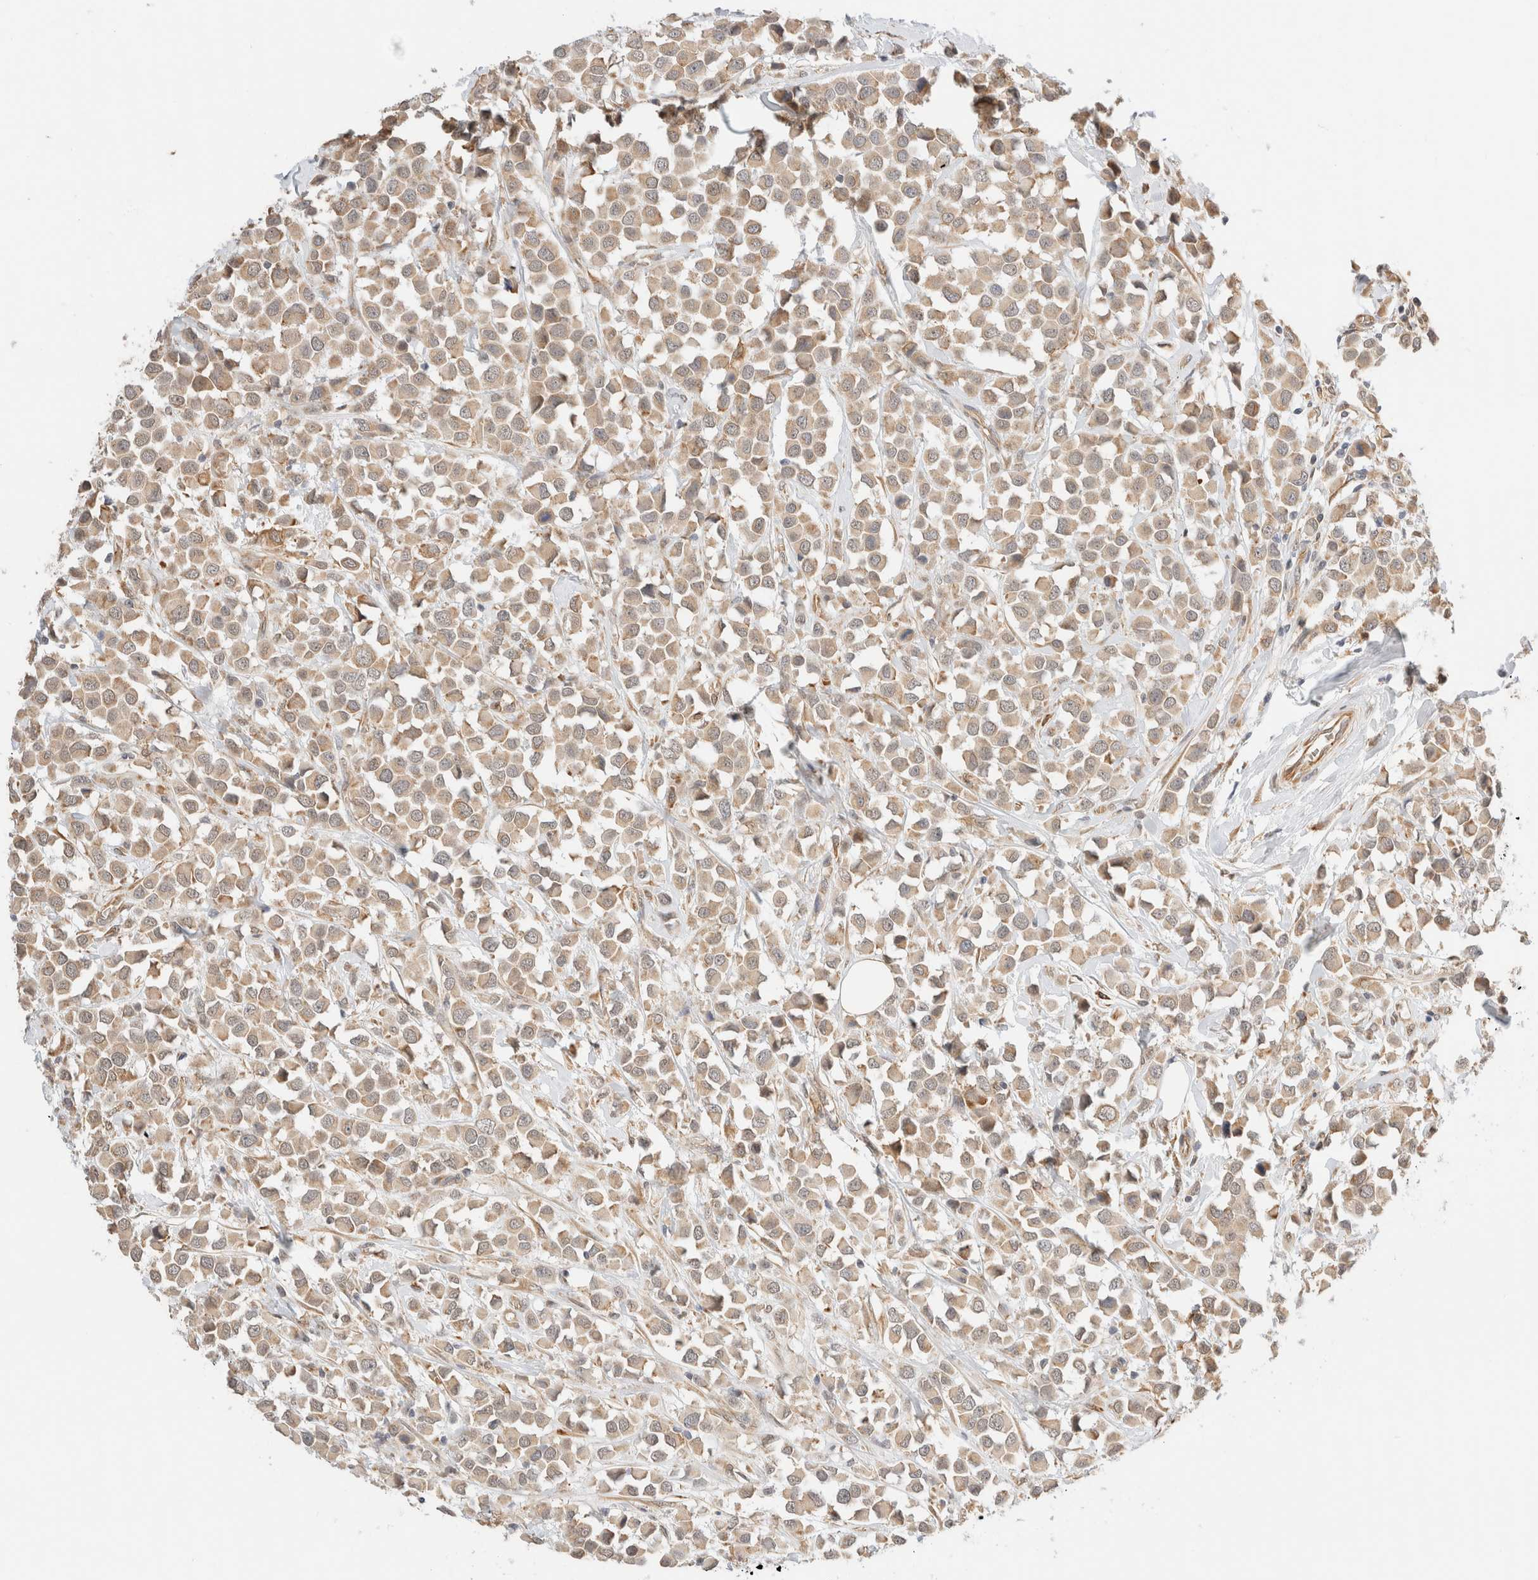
{"staining": {"intensity": "weak", "quantity": ">75%", "location": "cytoplasmic/membranous"}, "tissue": "breast cancer", "cell_type": "Tumor cells", "image_type": "cancer", "snomed": [{"axis": "morphology", "description": "Duct carcinoma"}, {"axis": "topography", "description": "Breast"}], "caption": "Brown immunohistochemical staining in human breast cancer displays weak cytoplasmic/membranous staining in about >75% of tumor cells. (DAB (3,3'-diaminobenzidine) = brown stain, brightfield microscopy at high magnification).", "gene": "SYVN1", "patient": {"sex": "female", "age": 61}}